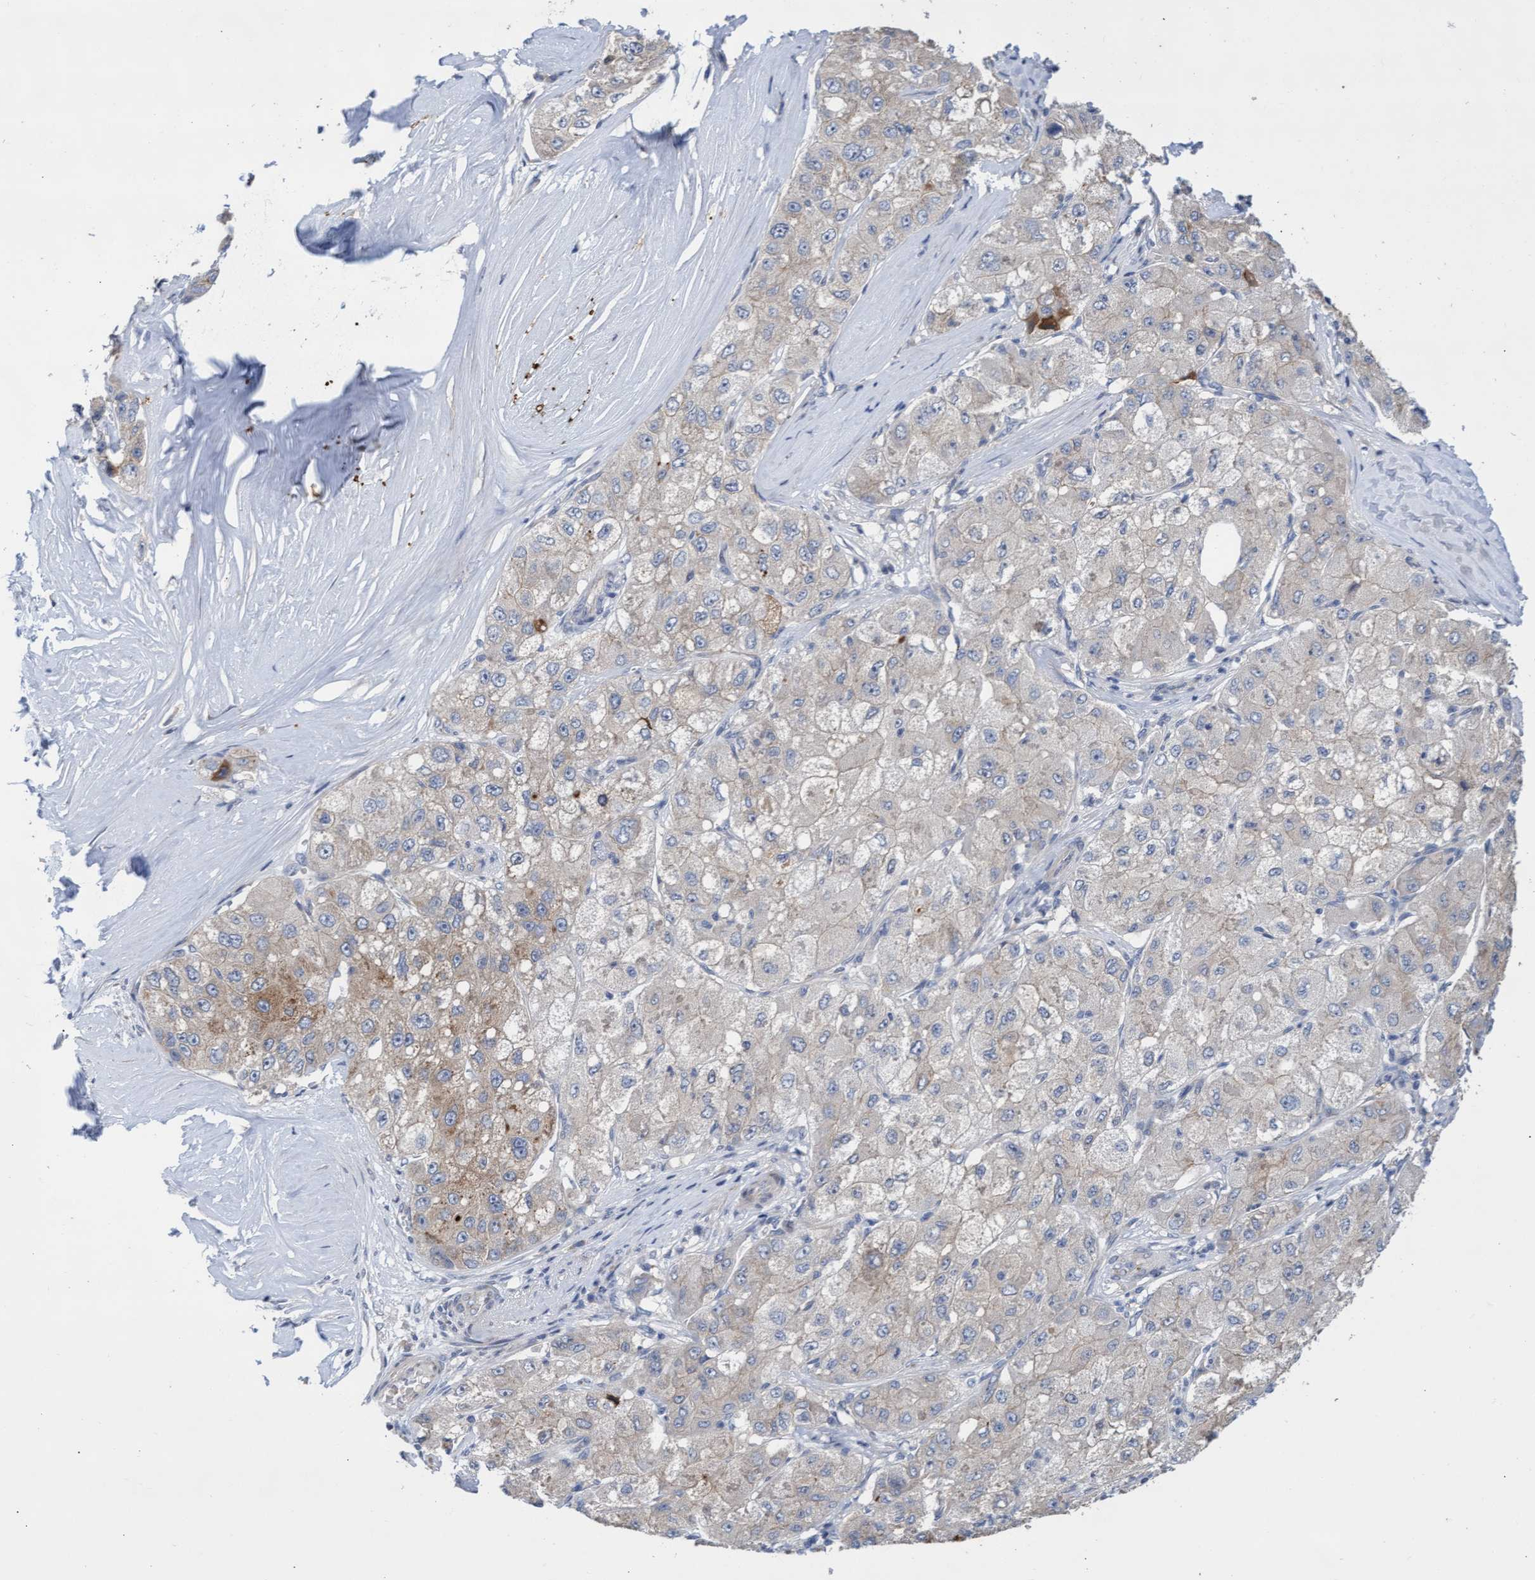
{"staining": {"intensity": "weak", "quantity": "<25%", "location": "cytoplasmic/membranous"}, "tissue": "liver cancer", "cell_type": "Tumor cells", "image_type": "cancer", "snomed": [{"axis": "morphology", "description": "Carcinoma, Hepatocellular, NOS"}, {"axis": "topography", "description": "Liver"}], "caption": "High magnification brightfield microscopy of liver hepatocellular carcinoma stained with DAB (3,3'-diaminobenzidine) (brown) and counterstained with hematoxylin (blue): tumor cells show no significant expression. (DAB immunohistochemistry (IHC) visualized using brightfield microscopy, high magnification).", "gene": "ABCF2", "patient": {"sex": "male", "age": 80}}